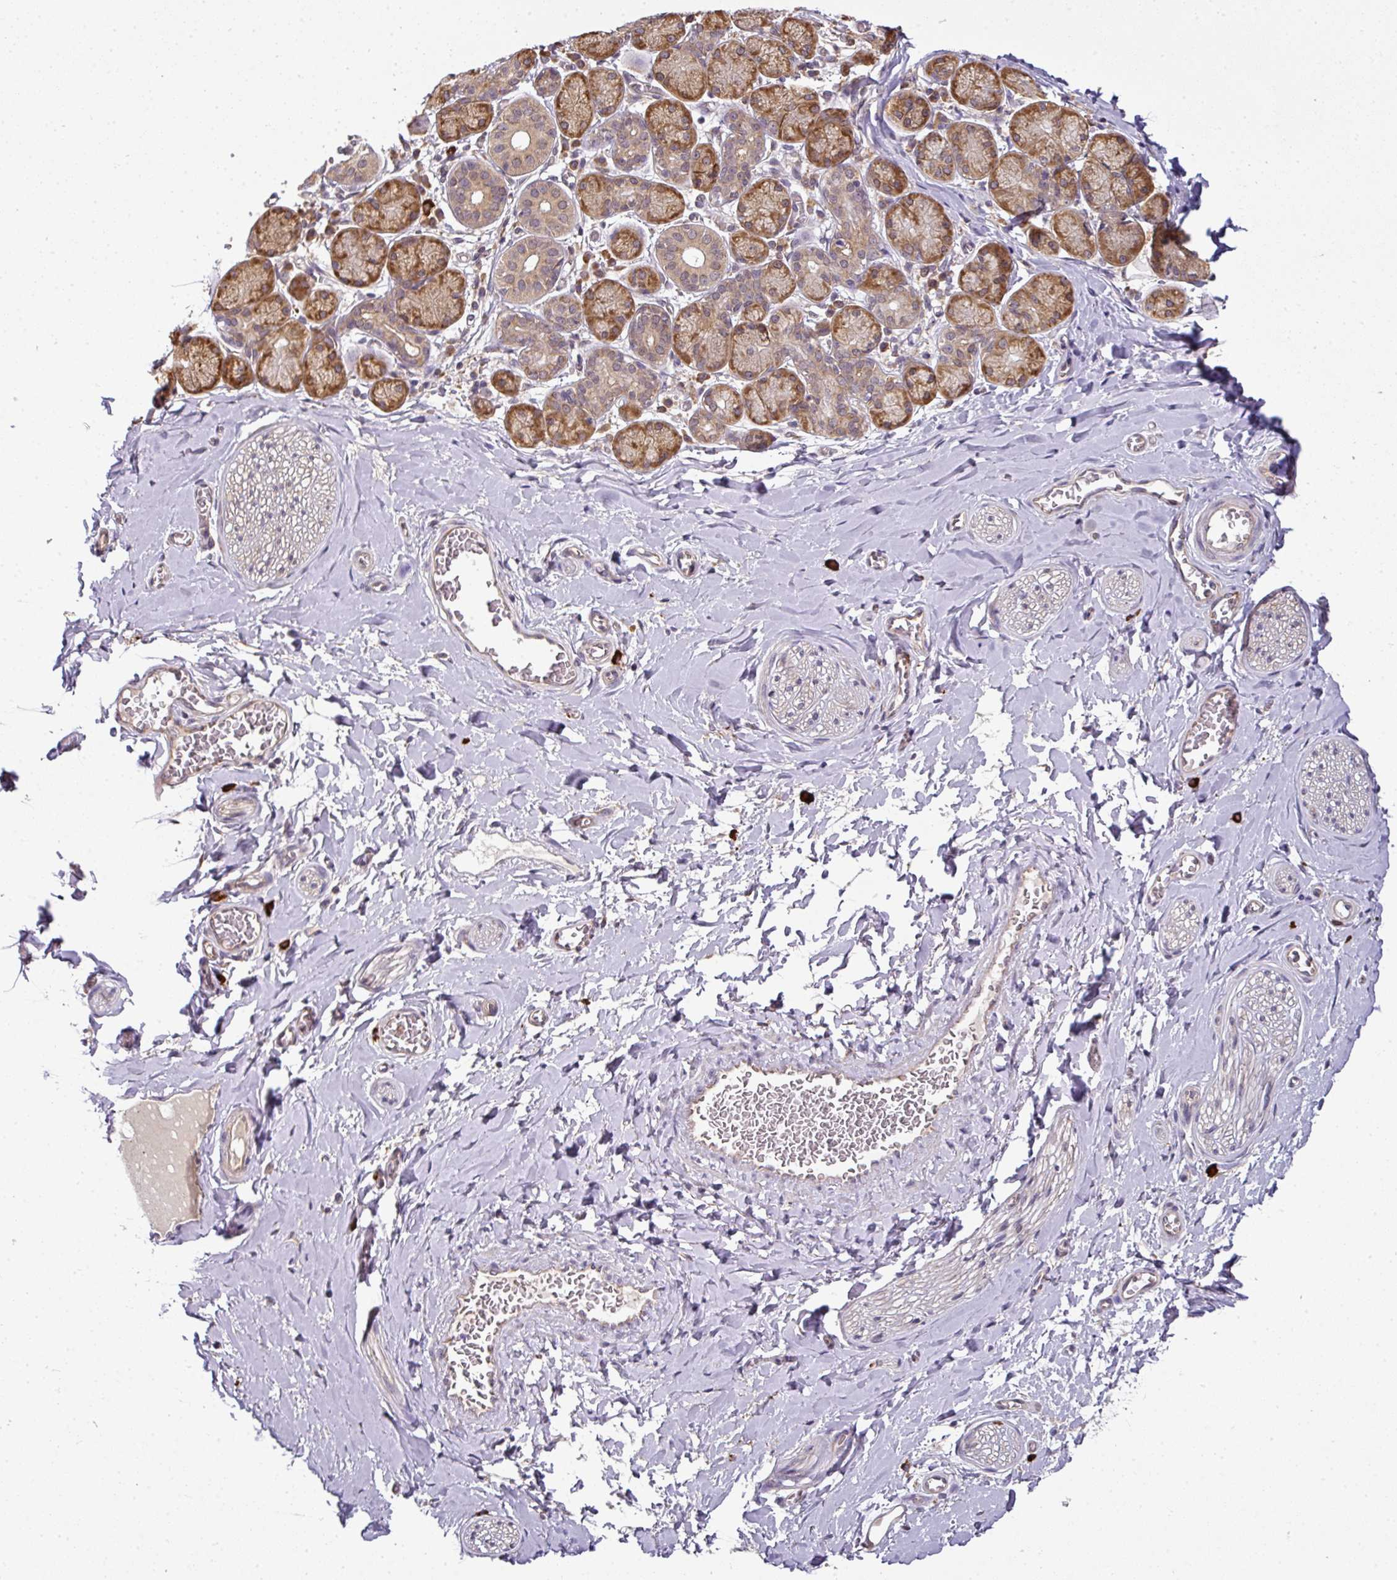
{"staining": {"intensity": "moderate", "quantity": ">75%", "location": "cytoplasmic/membranous"}, "tissue": "adipose tissue", "cell_type": "Adipocytes", "image_type": "normal", "snomed": [{"axis": "morphology", "description": "Normal tissue, NOS"}, {"axis": "topography", "description": "Salivary gland"}, {"axis": "topography", "description": "Peripheral nerve tissue"}], "caption": "Immunohistochemical staining of normal adipose tissue reveals medium levels of moderate cytoplasmic/membranous expression in about >75% of adipocytes.", "gene": "RBM14", "patient": {"sex": "female", "age": 24}}